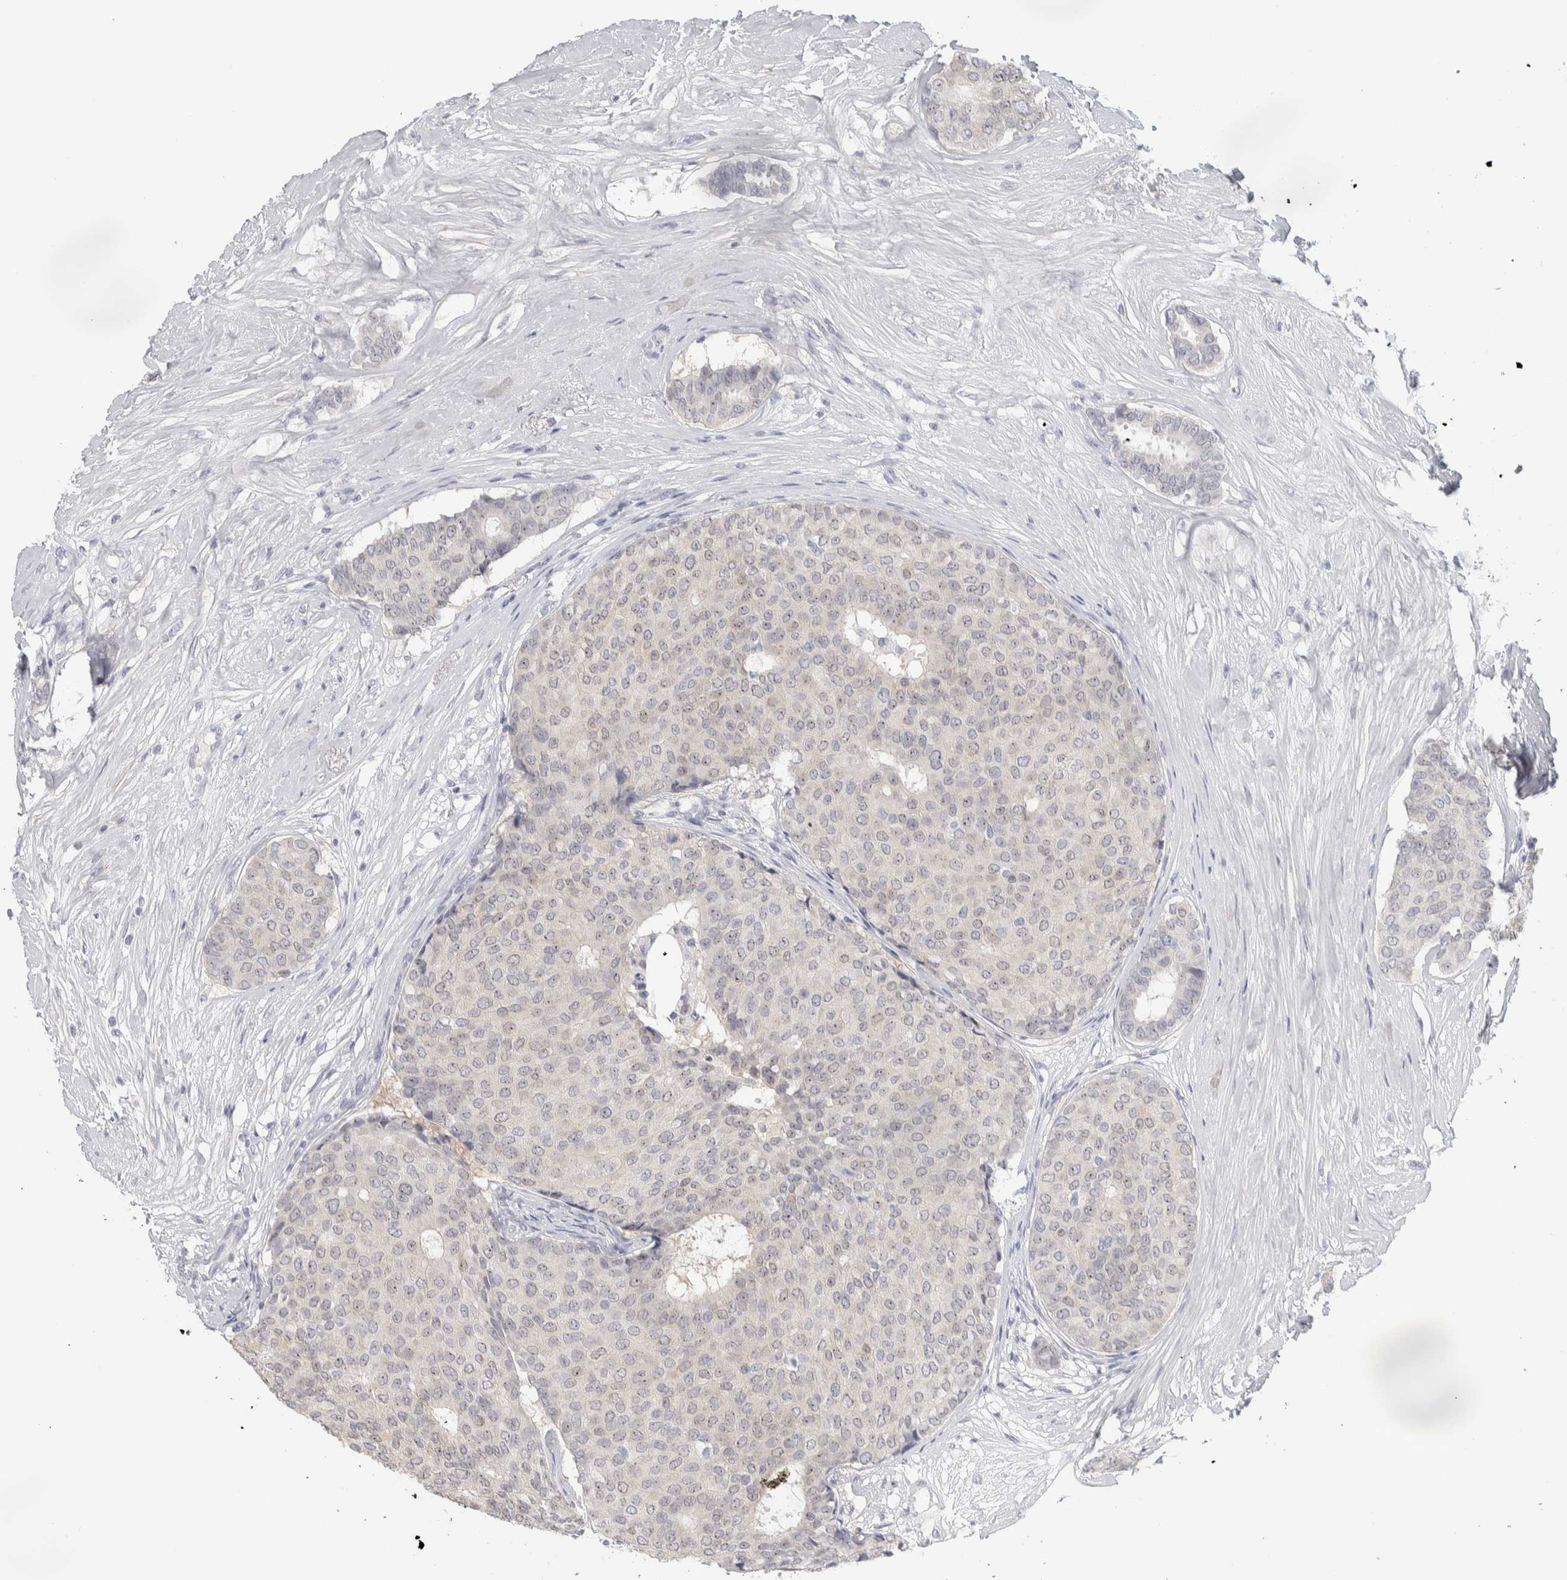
{"staining": {"intensity": "moderate", "quantity": "25%-75%", "location": "nuclear"}, "tissue": "breast cancer", "cell_type": "Tumor cells", "image_type": "cancer", "snomed": [{"axis": "morphology", "description": "Duct carcinoma"}, {"axis": "topography", "description": "Breast"}], "caption": "The image demonstrates a brown stain indicating the presence of a protein in the nuclear of tumor cells in breast cancer.", "gene": "DCXR", "patient": {"sex": "female", "age": 75}}